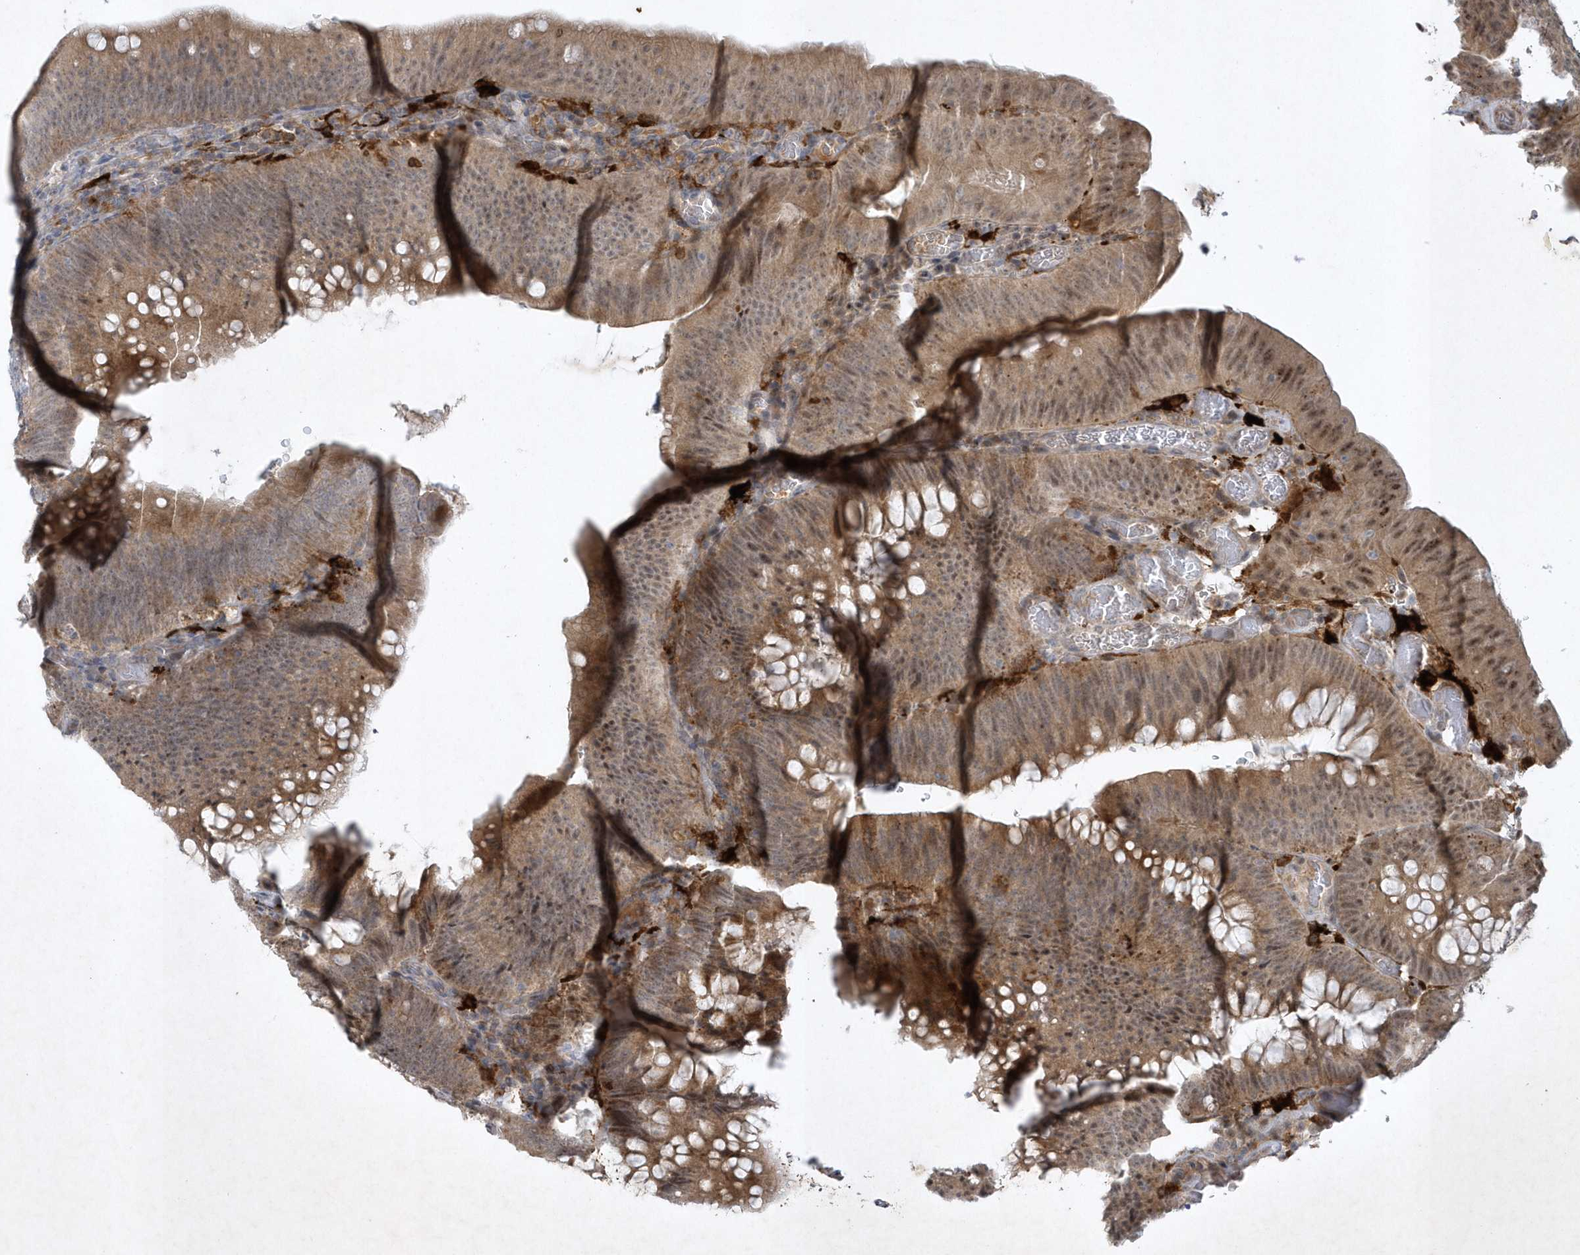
{"staining": {"intensity": "moderate", "quantity": ">75%", "location": "cytoplasmic/membranous,nuclear"}, "tissue": "colorectal cancer", "cell_type": "Tumor cells", "image_type": "cancer", "snomed": [{"axis": "morphology", "description": "Normal tissue, NOS"}, {"axis": "topography", "description": "Colon"}], "caption": "Immunohistochemical staining of colorectal cancer displays medium levels of moderate cytoplasmic/membranous and nuclear protein expression in approximately >75% of tumor cells. The staining is performed using DAB brown chromogen to label protein expression. The nuclei are counter-stained blue using hematoxylin.", "gene": "THG1L", "patient": {"sex": "female", "age": 82}}